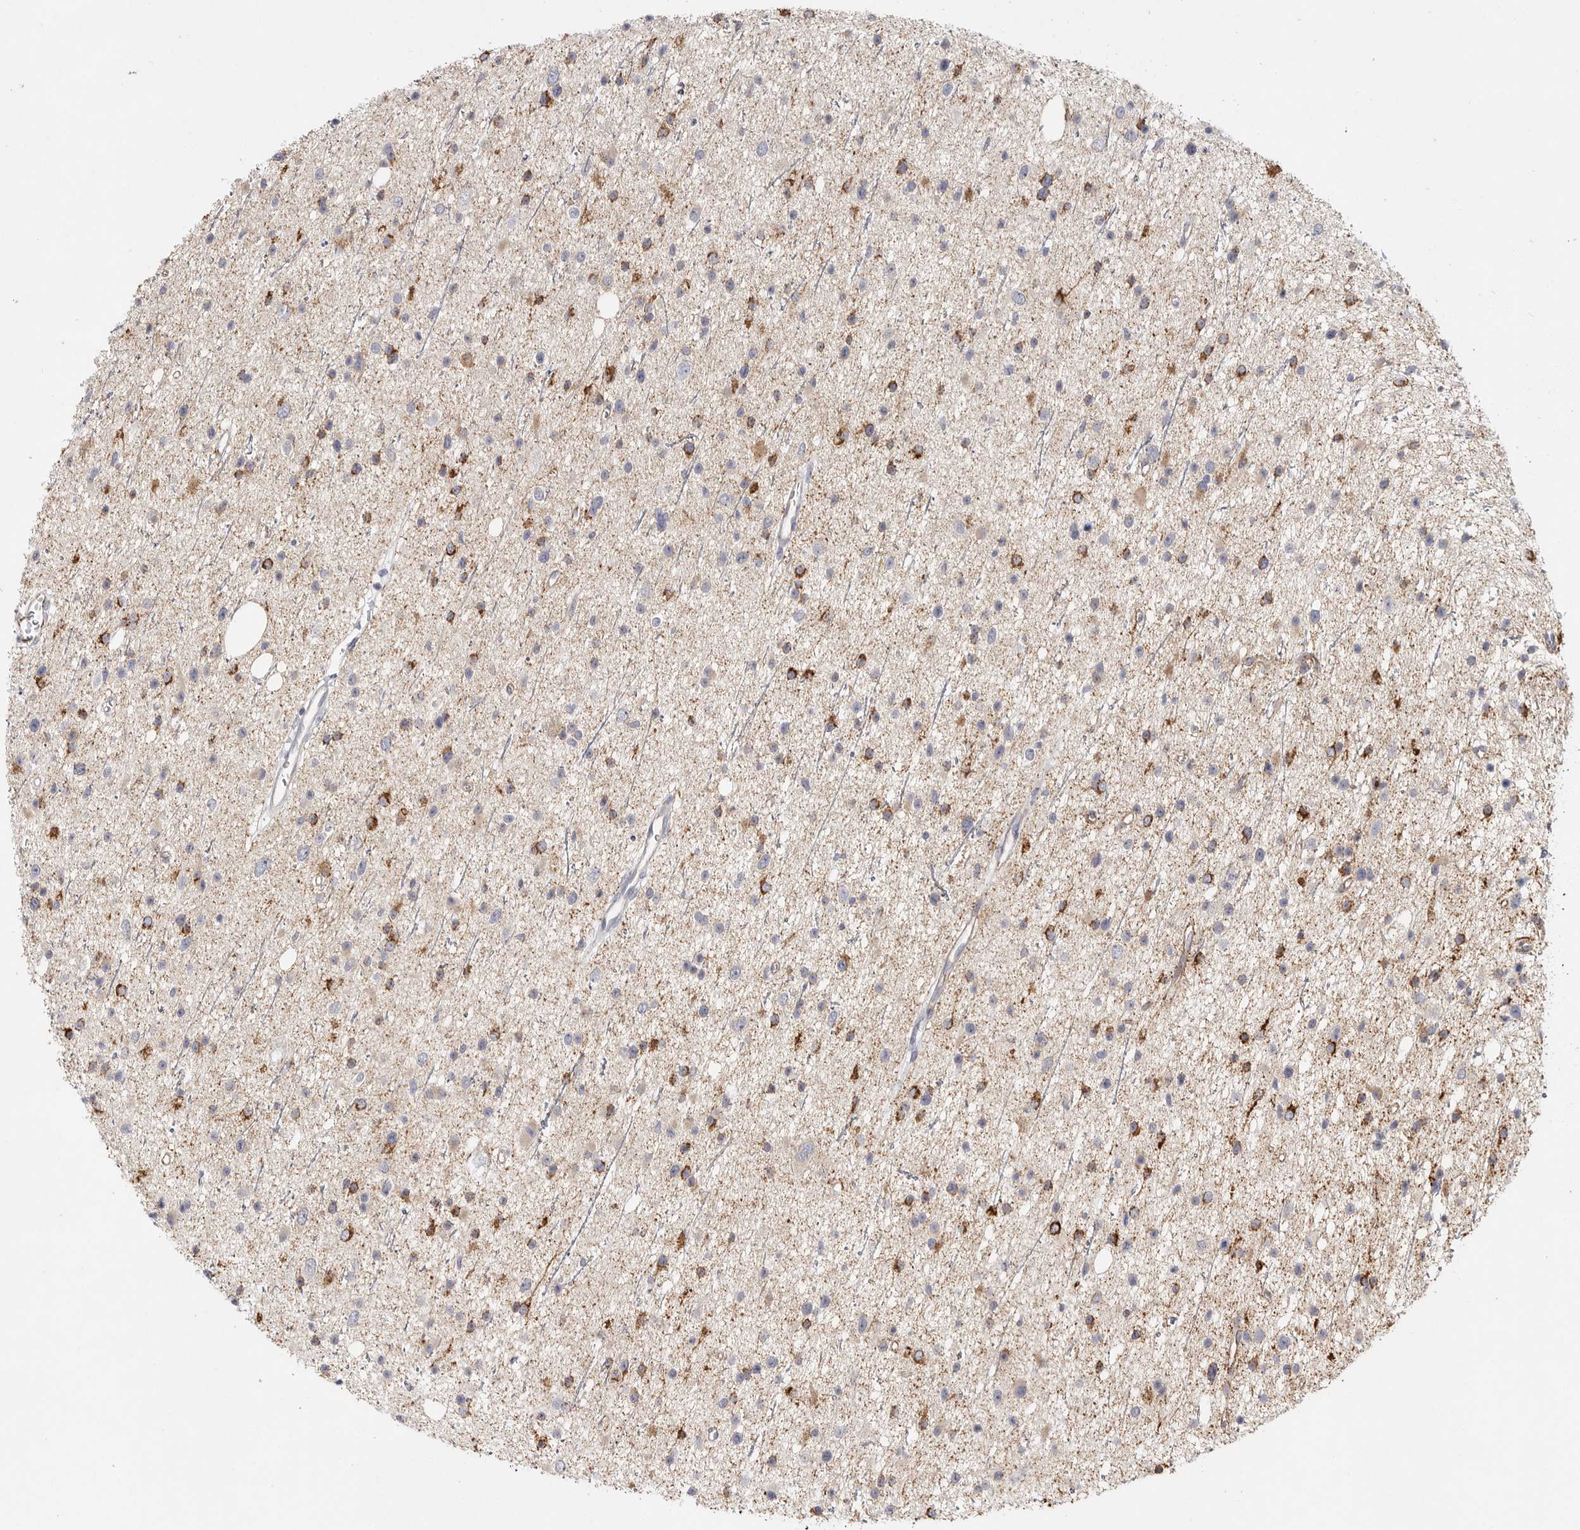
{"staining": {"intensity": "strong", "quantity": "25%-75%", "location": "cytoplasmic/membranous"}, "tissue": "glioma", "cell_type": "Tumor cells", "image_type": "cancer", "snomed": [{"axis": "morphology", "description": "Glioma, malignant, Low grade"}, {"axis": "topography", "description": "Cerebral cortex"}], "caption": "A micrograph of human low-grade glioma (malignant) stained for a protein reveals strong cytoplasmic/membranous brown staining in tumor cells. The staining is performed using DAB (3,3'-diaminobenzidine) brown chromogen to label protein expression. The nuclei are counter-stained blue using hematoxylin.", "gene": "ELP3", "patient": {"sex": "female", "age": 39}}